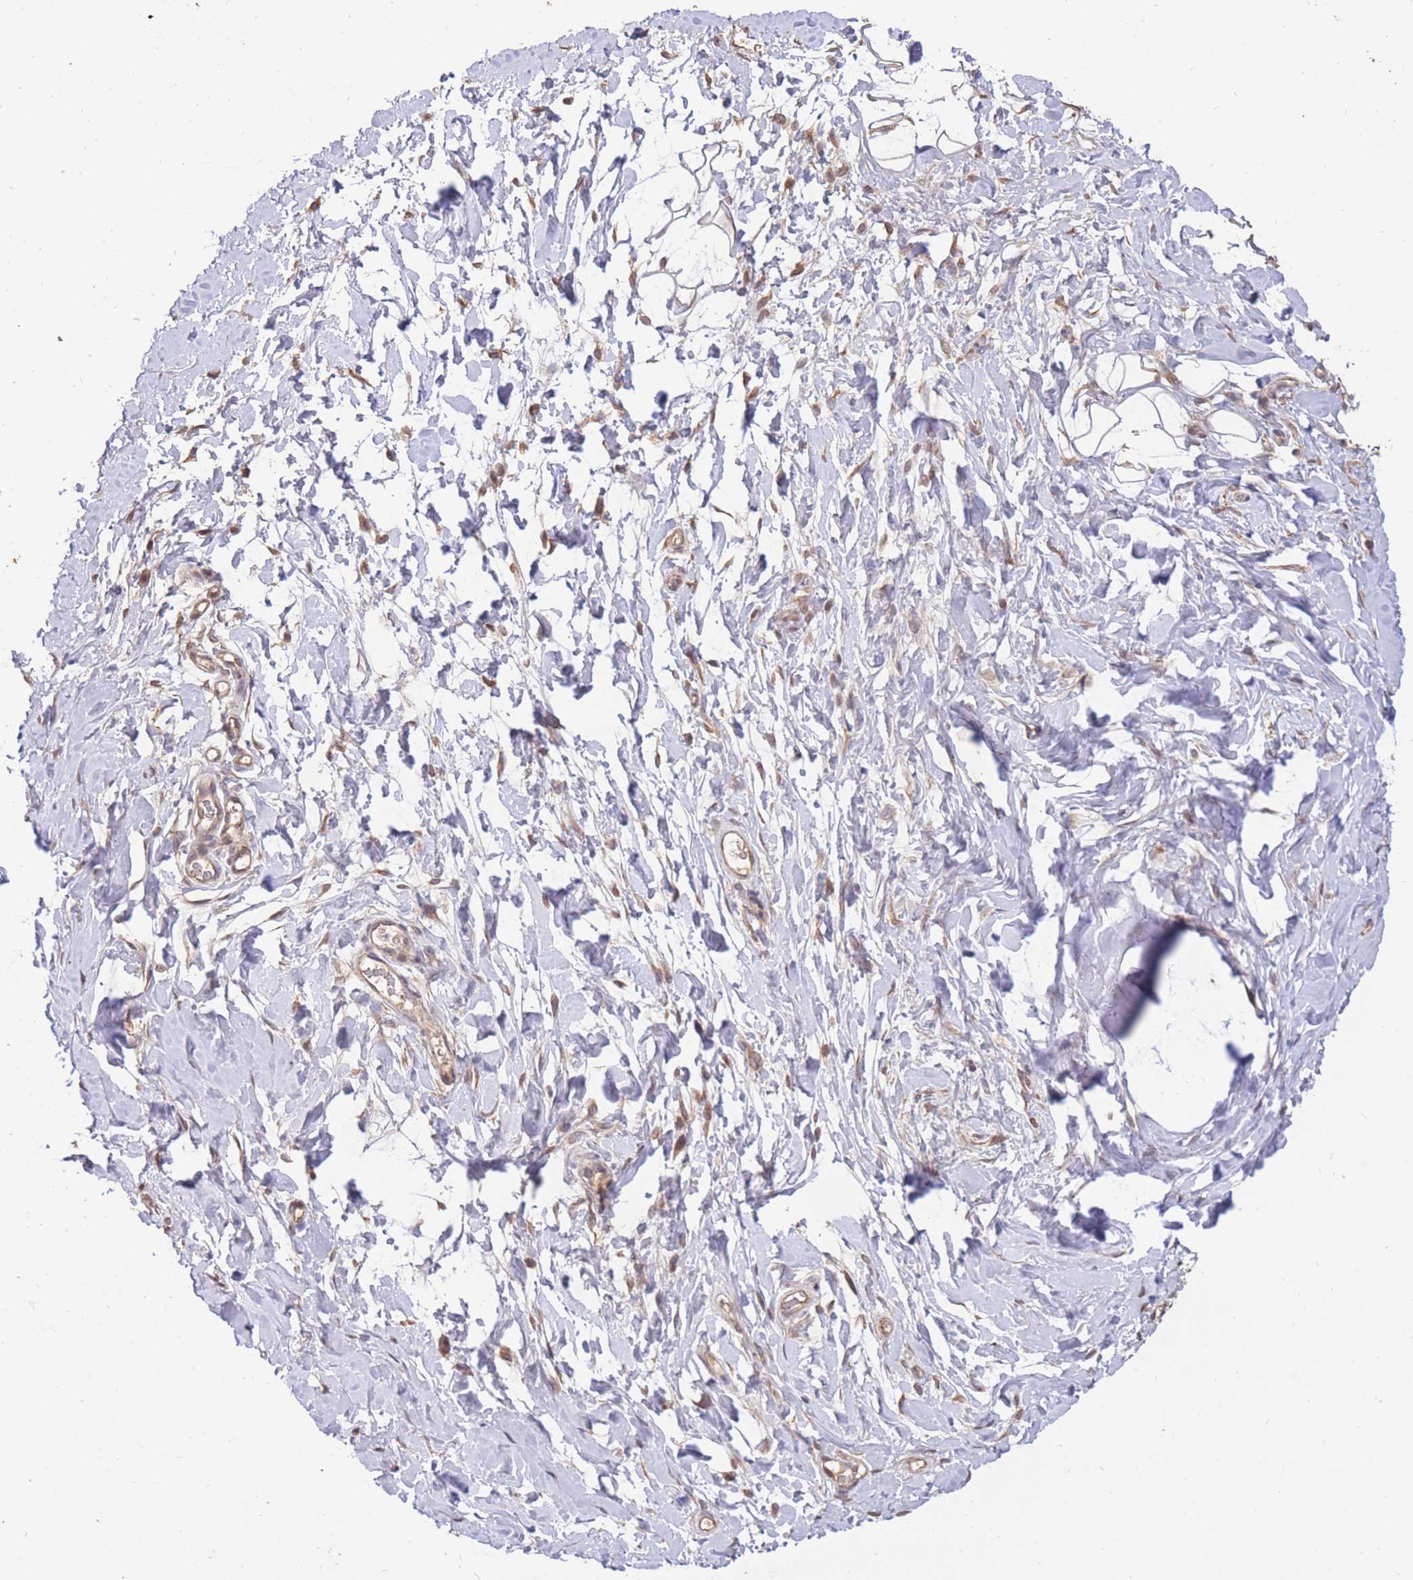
{"staining": {"intensity": "weak", "quantity": "25%-75%", "location": "cytoplasmic/membranous"}, "tissue": "adipose tissue", "cell_type": "Adipocytes", "image_type": "normal", "snomed": [{"axis": "morphology", "description": "Normal tissue, NOS"}, {"axis": "topography", "description": "Breast"}], "caption": "Immunohistochemical staining of benign adipose tissue shows 25%-75% levels of weak cytoplasmic/membranous protein expression in approximately 25%-75% of adipocytes. (Brightfield microscopy of DAB IHC at high magnification).", "gene": "RGS14", "patient": {"sex": "female", "age": 26}}